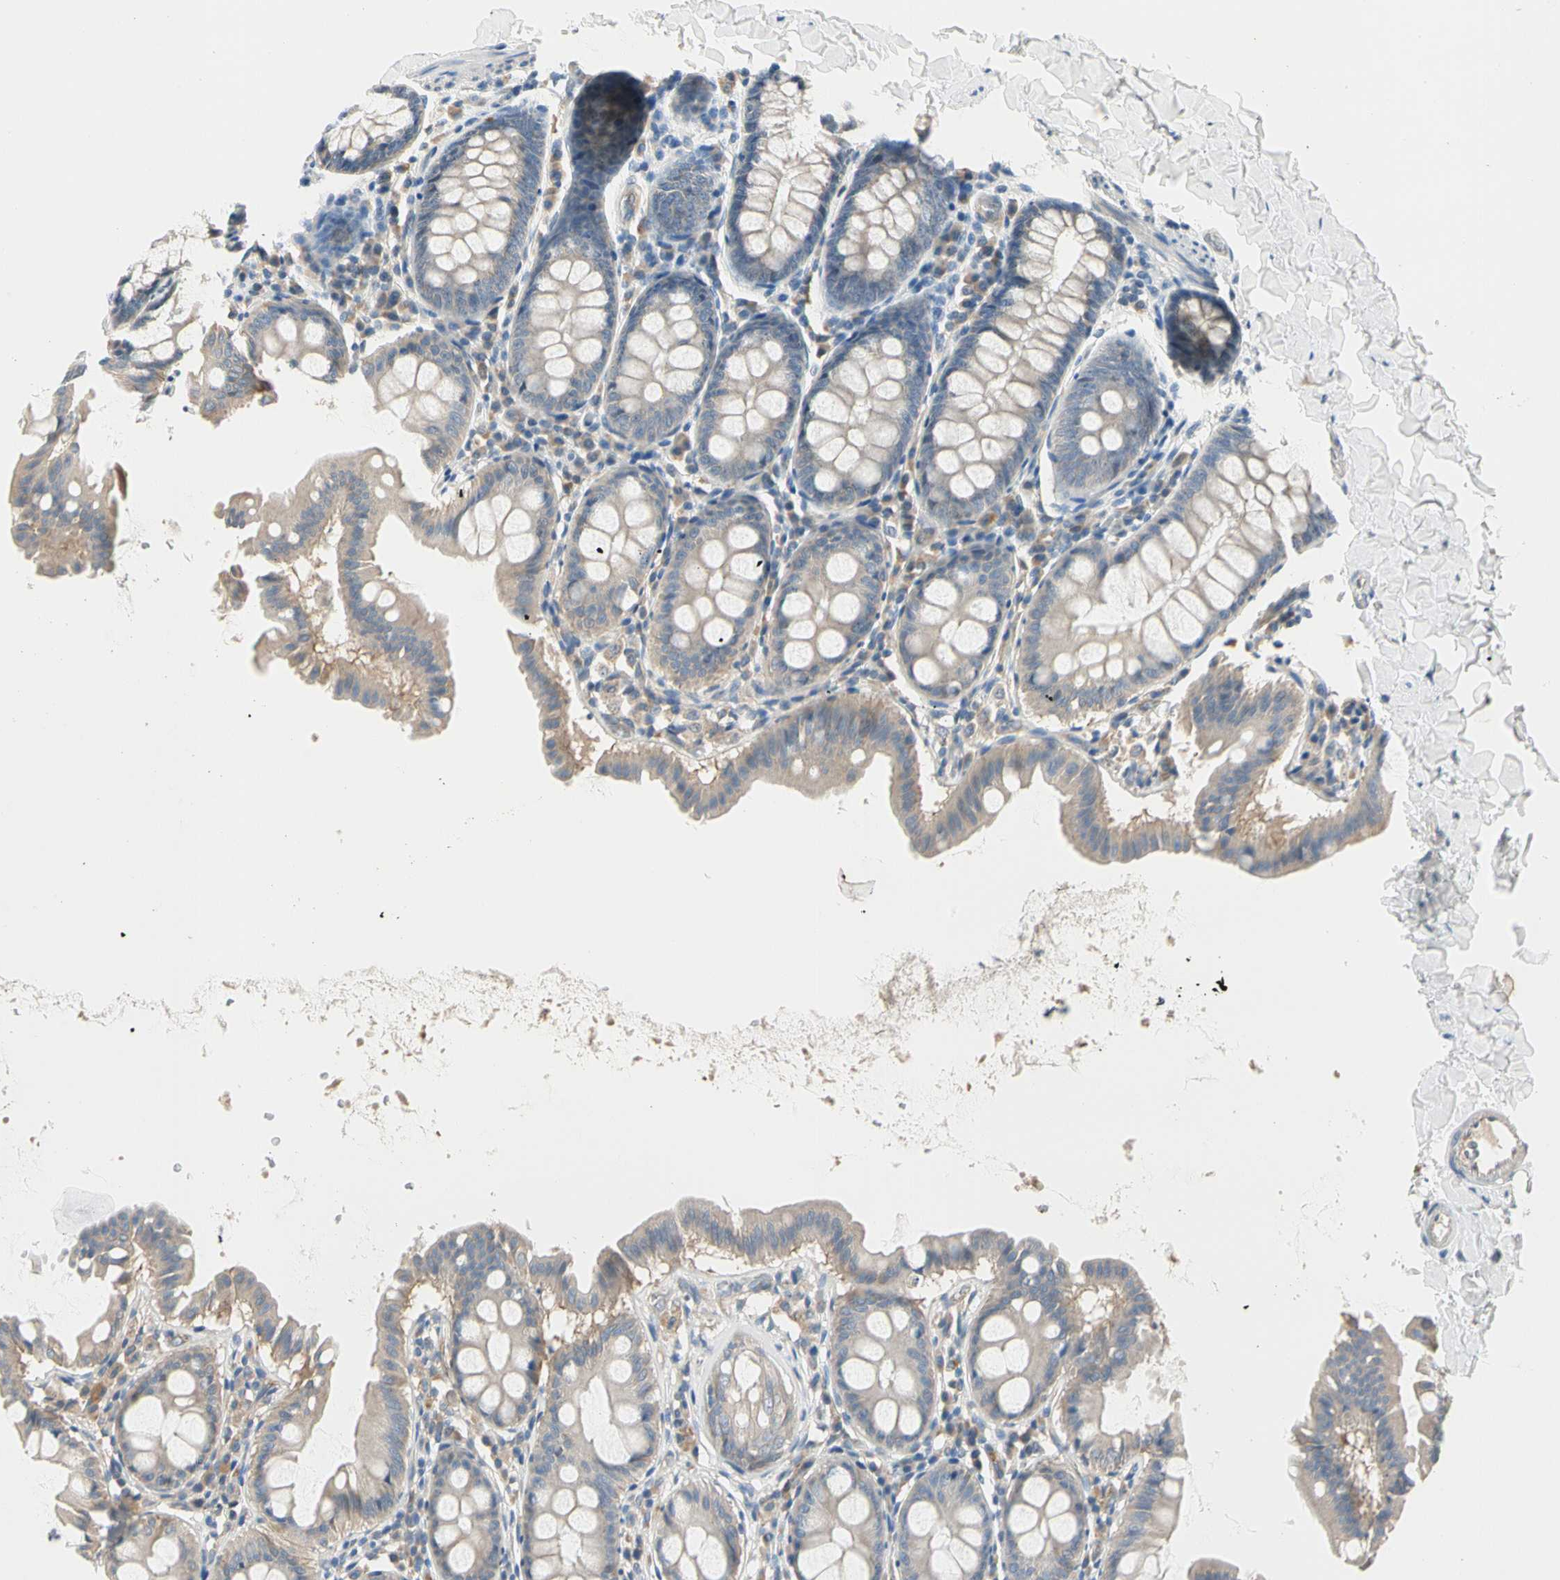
{"staining": {"intensity": "weak", "quantity": ">75%", "location": "cytoplasmic/membranous"}, "tissue": "colon", "cell_type": "Endothelial cells", "image_type": "normal", "snomed": [{"axis": "morphology", "description": "Normal tissue, NOS"}, {"axis": "topography", "description": "Colon"}], "caption": "Protein staining of normal colon exhibits weak cytoplasmic/membranous staining in approximately >75% of endothelial cells. (Stains: DAB in brown, nuclei in blue, Microscopy: brightfield microscopy at high magnification).", "gene": "GPR153", "patient": {"sex": "female", "age": 61}}